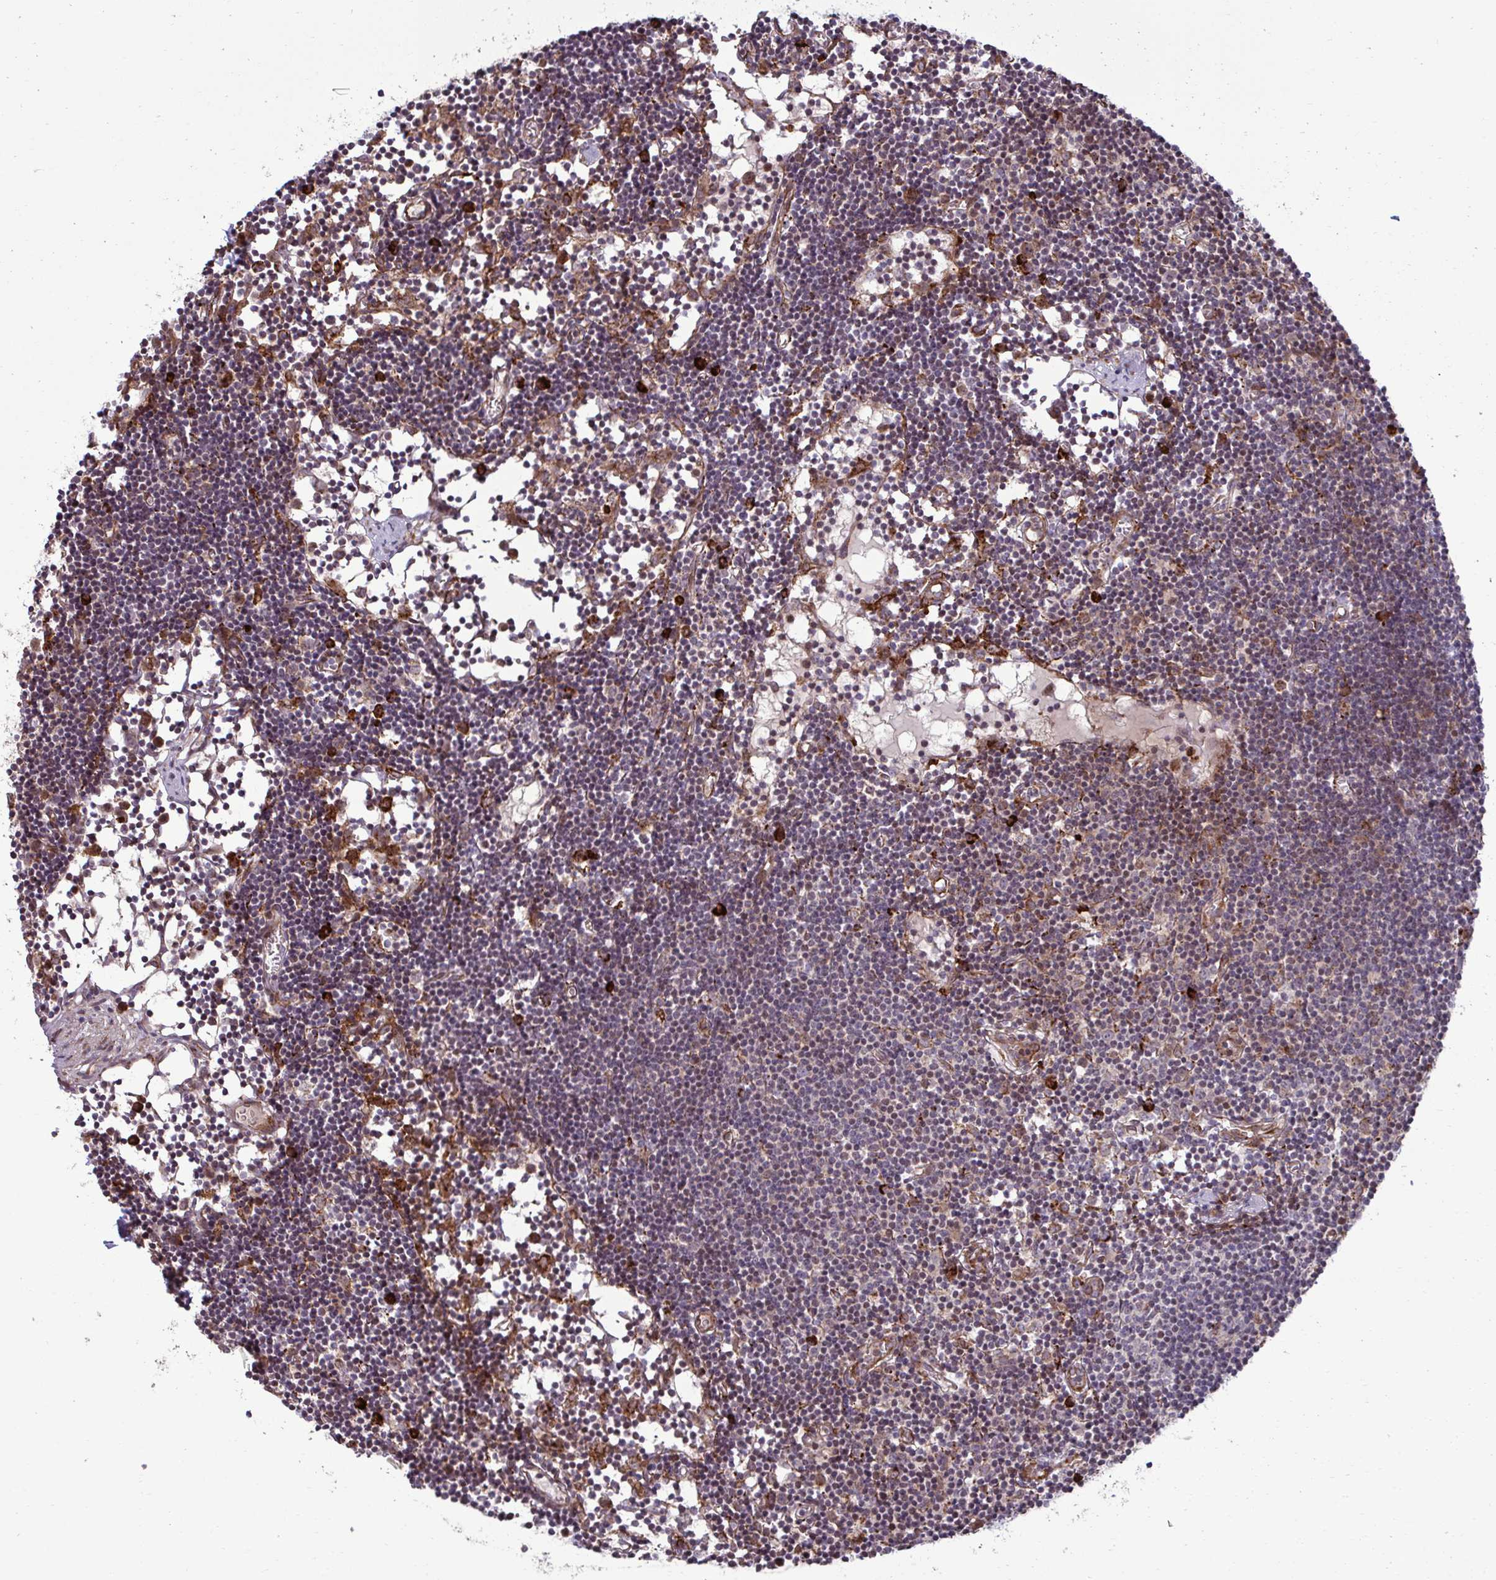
{"staining": {"intensity": "strong", "quantity": "<25%", "location": "cytoplasmic/membranous"}, "tissue": "lymph node", "cell_type": "Germinal center cells", "image_type": "normal", "snomed": [{"axis": "morphology", "description": "Normal tissue, NOS"}, {"axis": "topography", "description": "Lymph node"}], "caption": "Protein staining of benign lymph node demonstrates strong cytoplasmic/membranous staining in approximately <25% of germinal center cells. The protein of interest is shown in brown color, while the nuclei are stained blue.", "gene": "LIMS1", "patient": {"sex": "female", "age": 11}}